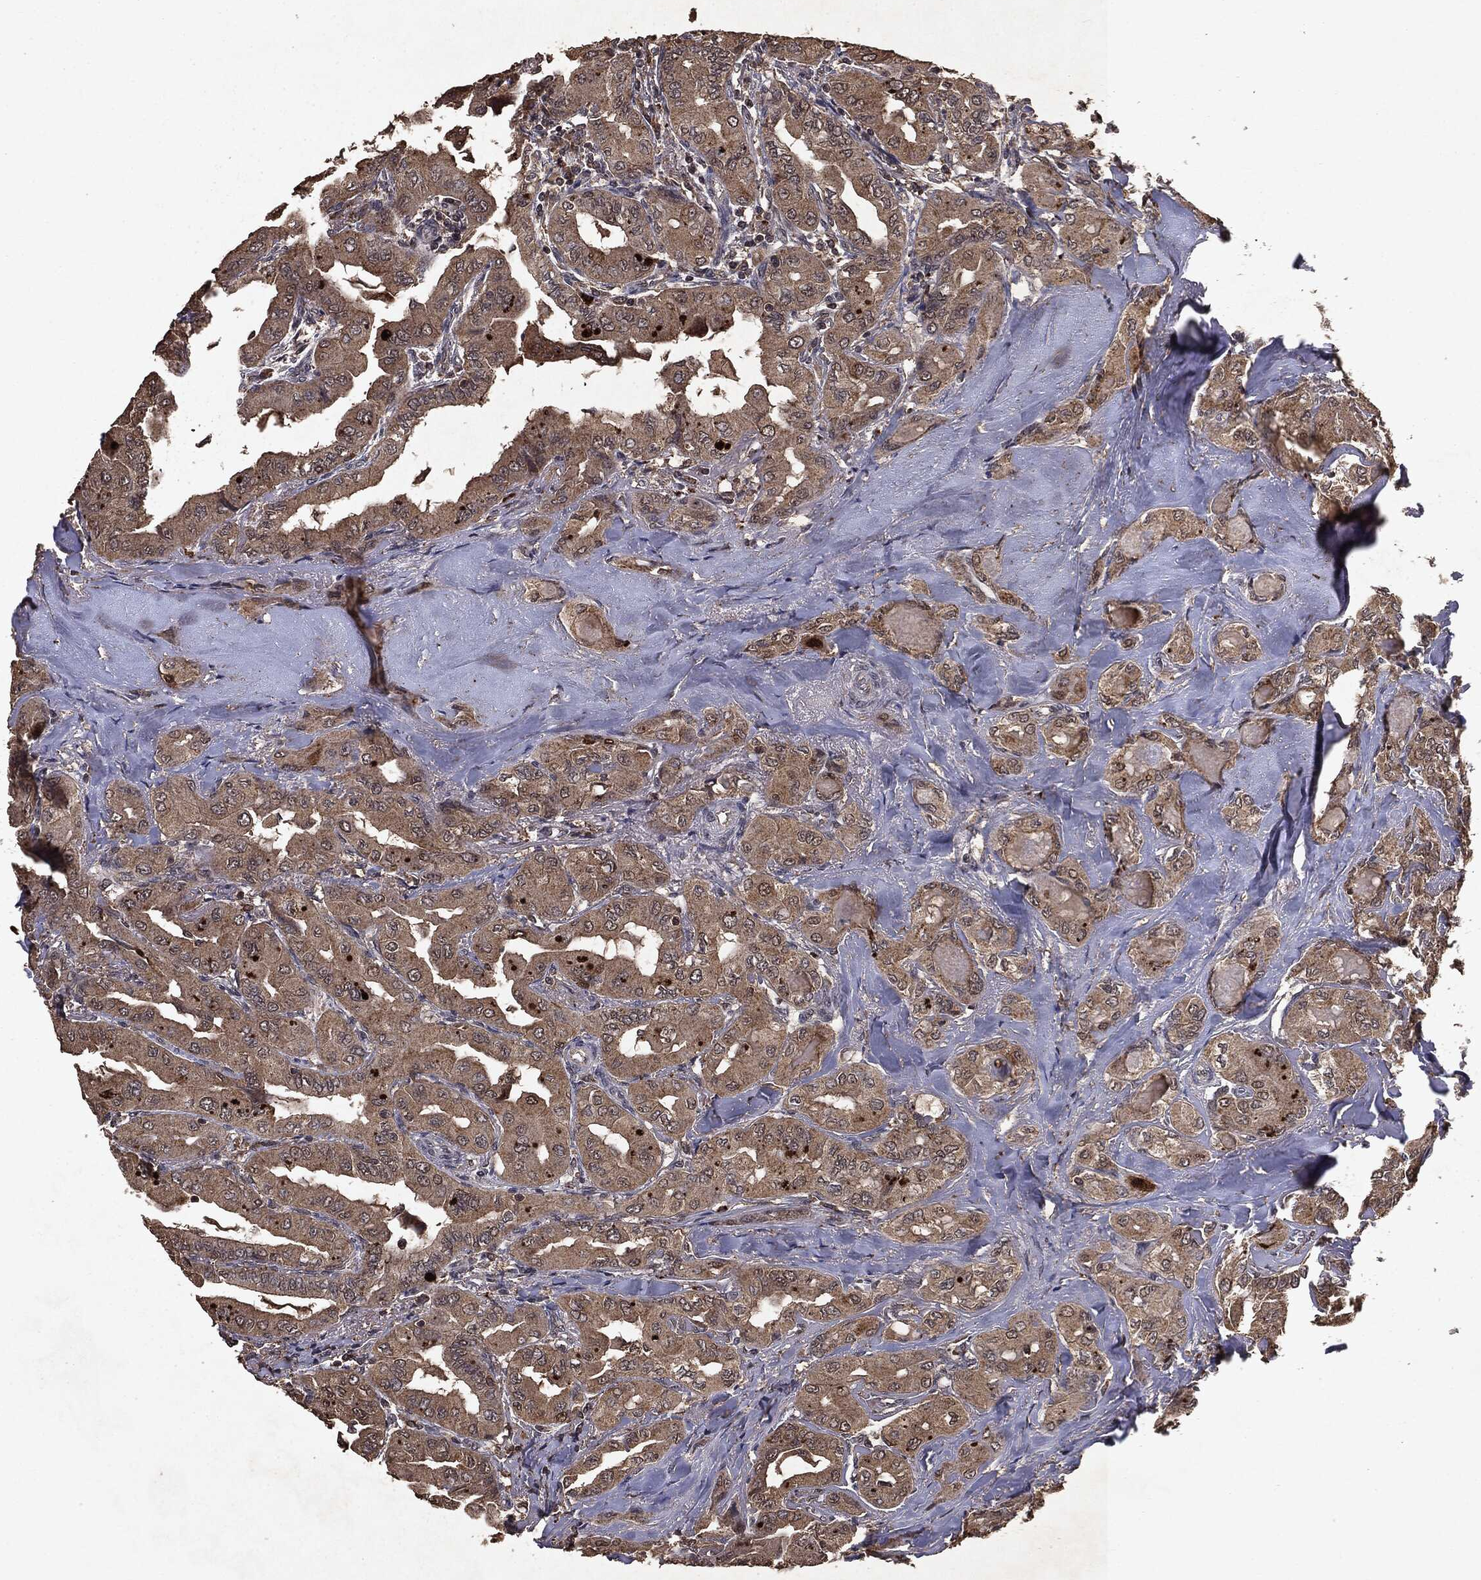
{"staining": {"intensity": "weak", "quantity": ">75%", "location": "cytoplasmic/membranous"}, "tissue": "thyroid cancer", "cell_type": "Tumor cells", "image_type": "cancer", "snomed": [{"axis": "morphology", "description": "Normal tissue, NOS"}, {"axis": "morphology", "description": "Papillary adenocarcinoma, NOS"}, {"axis": "topography", "description": "Thyroid gland"}], "caption": "Immunohistochemistry micrograph of thyroid papillary adenocarcinoma stained for a protein (brown), which demonstrates low levels of weak cytoplasmic/membranous staining in about >75% of tumor cells.", "gene": "MTOR", "patient": {"sex": "female", "age": 66}}